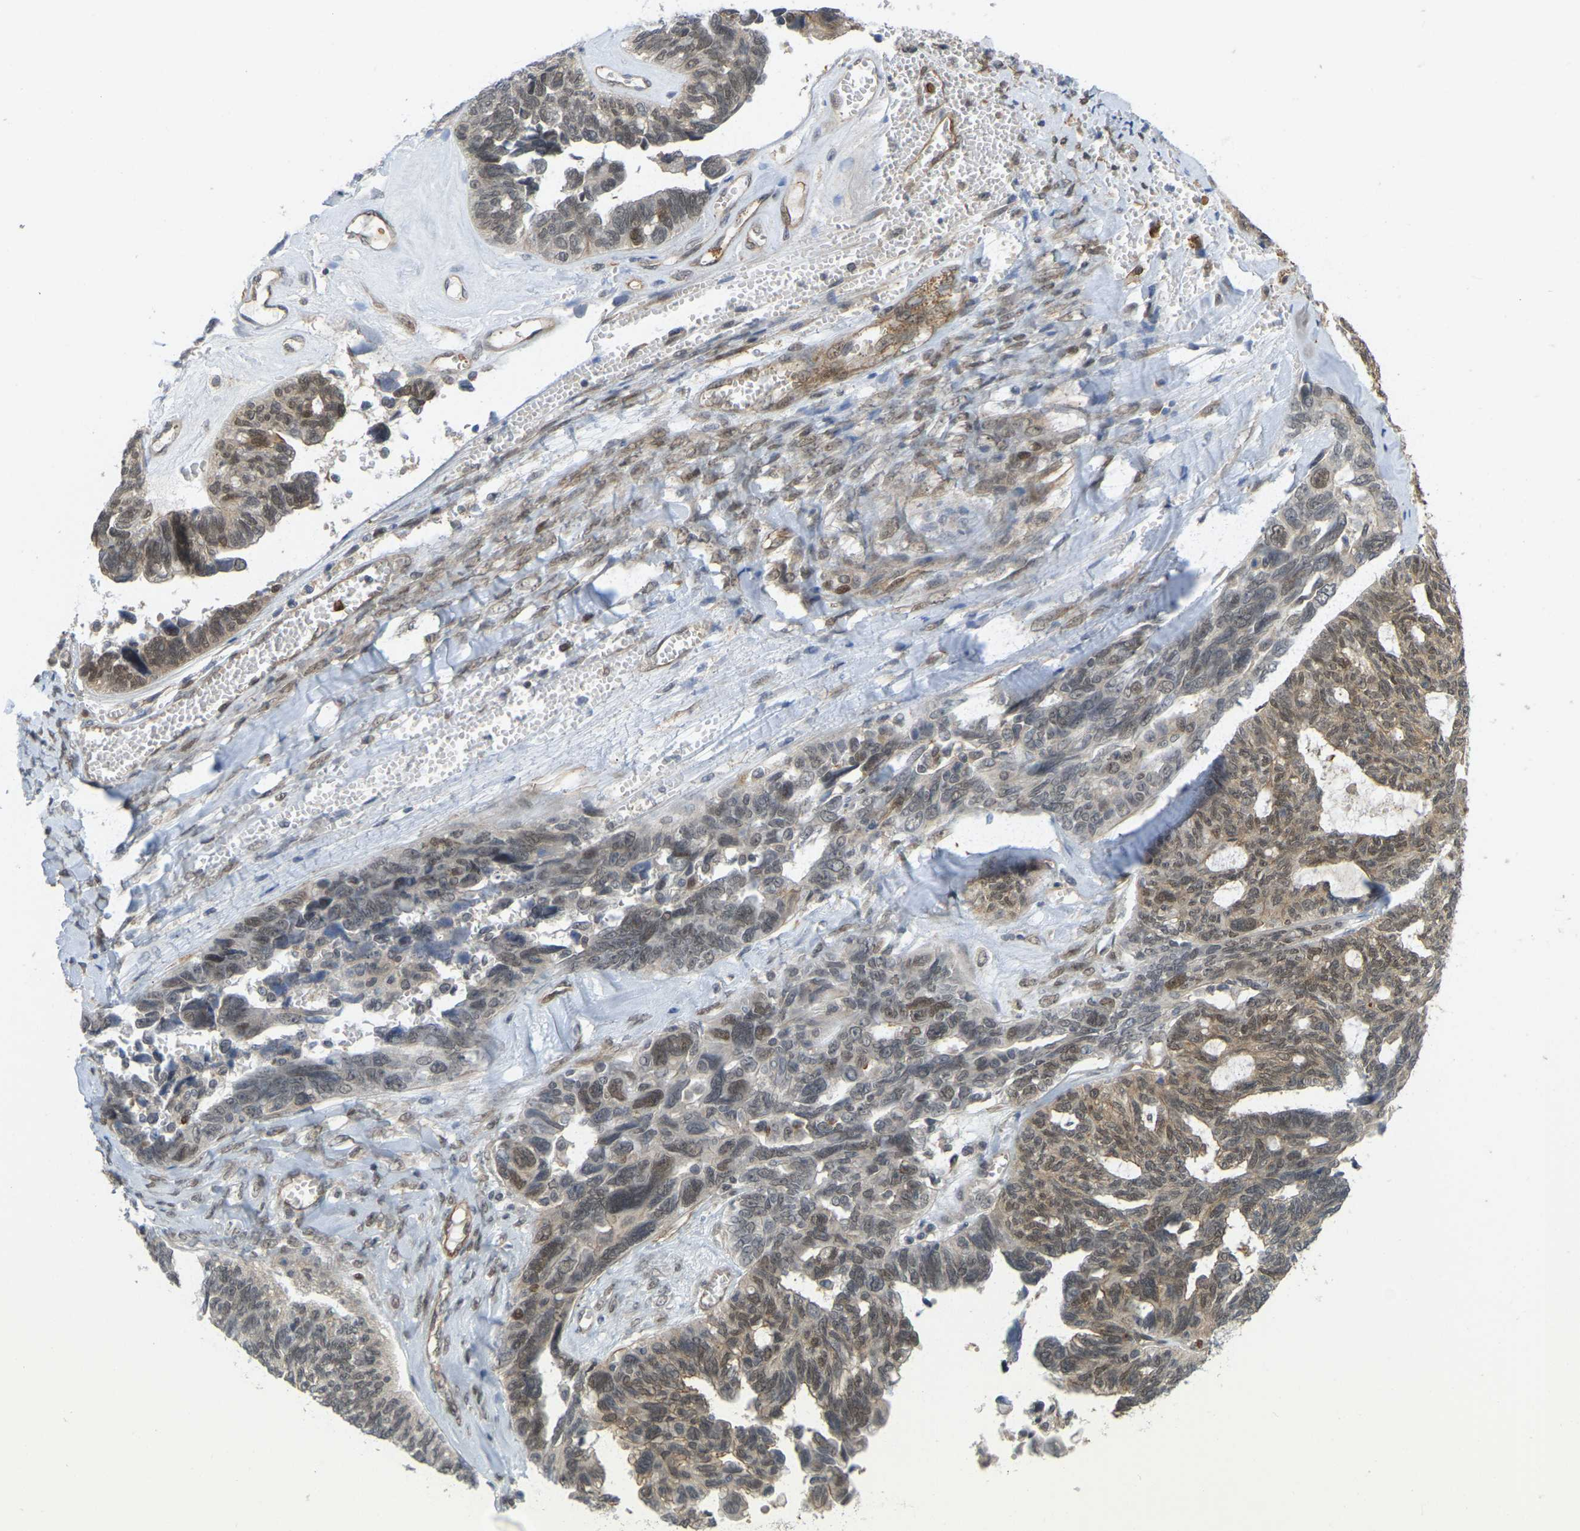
{"staining": {"intensity": "moderate", "quantity": ">75%", "location": "nuclear"}, "tissue": "ovarian cancer", "cell_type": "Tumor cells", "image_type": "cancer", "snomed": [{"axis": "morphology", "description": "Cystadenocarcinoma, serous, NOS"}, {"axis": "topography", "description": "Ovary"}], "caption": "Immunohistochemistry (IHC) staining of ovarian serous cystadenocarcinoma, which shows medium levels of moderate nuclear staining in approximately >75% of tumor cells indicating moderate nuclear protein staining. The staining was performed using DAB (3,3'-diaminobenzidine) (brown) for protein detection and nuclei were counterstained in hematoxylin (blue).", "gene": "SERPINB5", "patient": {"sex": "female", "age": 79}}